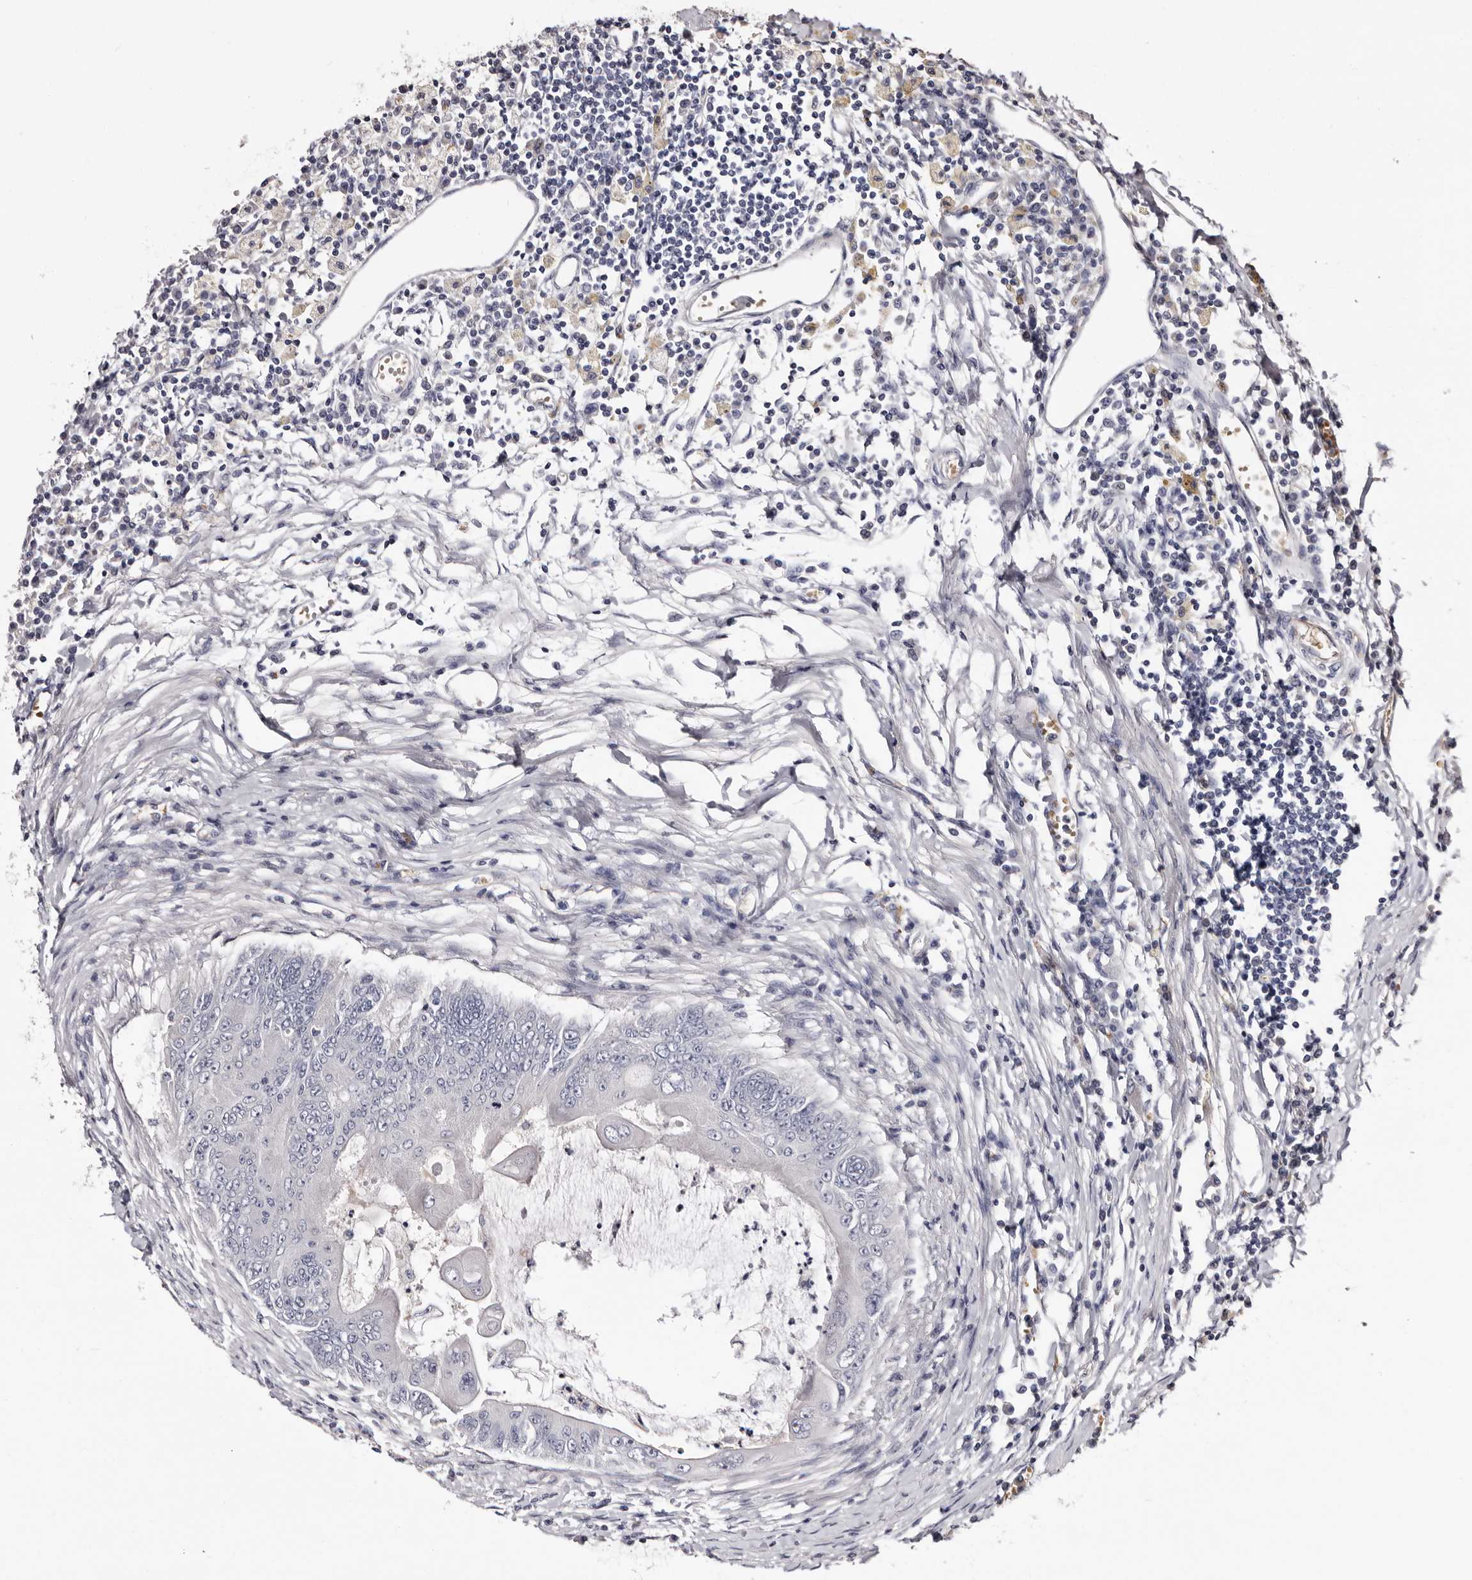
{"staining": {"intensity": "negative", "quantity": "none", "location": "none"}, "tissue": "colorectal cancer", "cell_type": "Tumor cells", "image_type": "cancer", "snomed": [{"axis": "morphology", "description": "Adenoma, NOS"}, {"axis": "morphology", "description": "Adenocarcinoma, NOS"}, {"axis": "topography", "description": "Colon"}], "caption": "A high-resolution image shows immunohistochemistry (IHC) staining of adenoma (colorectal), which displays no significant staining in tumor cells.", "gene": "BPGM", "patient": {"sex": "male", "age": 79}}